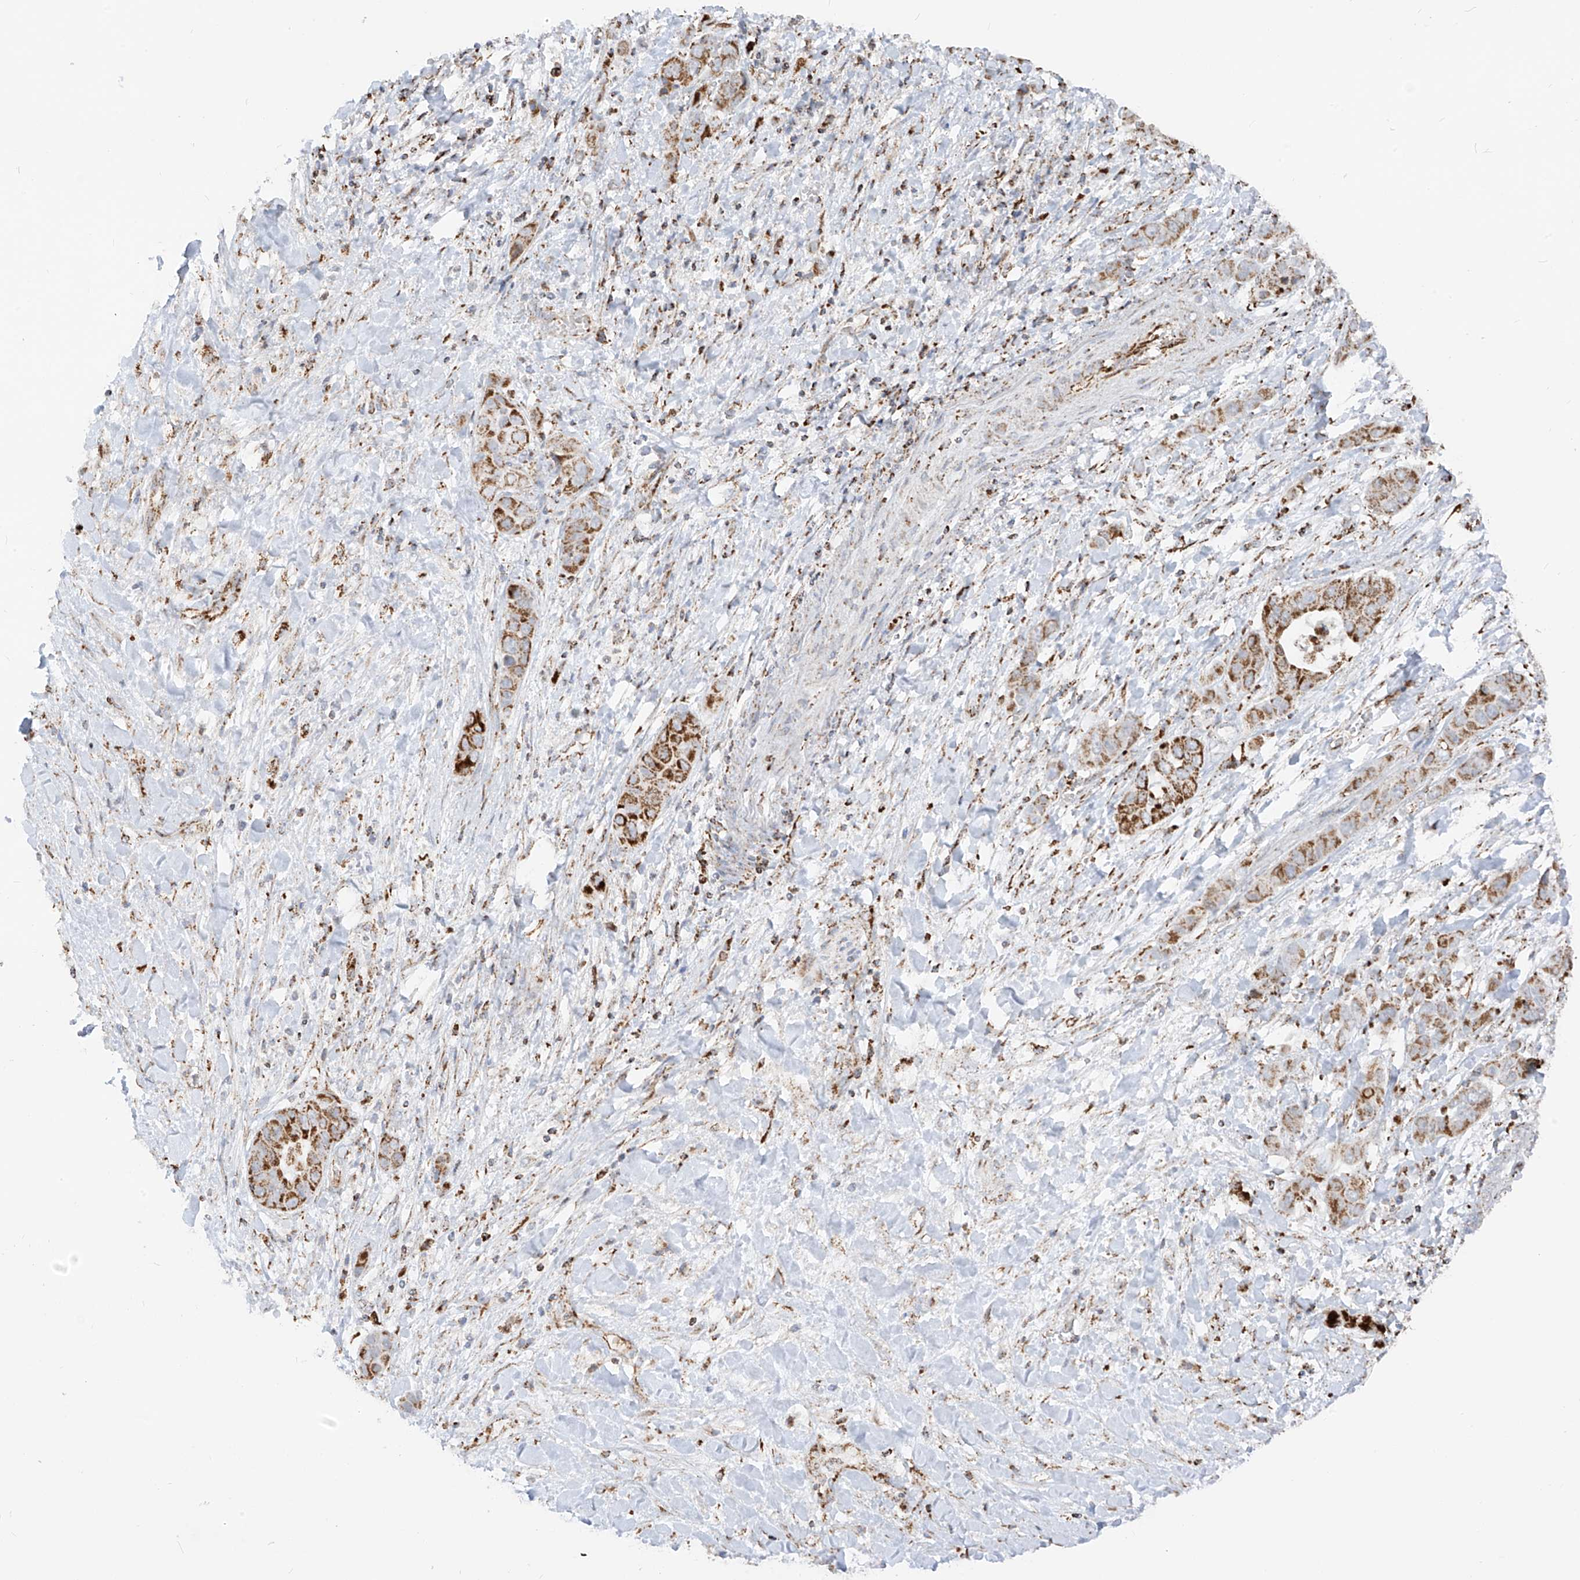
{"staining": {"intensity": "moderate", "quantity": ">75%", "location": "cytoplasmic/membranous"}, "tissue": "liver cancer", "cell_type": "Tumor cells", "image_type": "cancer", "snomed": [{"axis": "morphology", "description": "Cholangiocarcinoma"}, {"axis": "topography", "description": "Liver"}], "caption": "Human liver cancer stained for a protein (brown) exhibits moderate cytoplasmic/membranous positive expression in about >75% of tumor cells.", "gene": "ETHE1", "patient": {"sex": "female", "age": 52}}